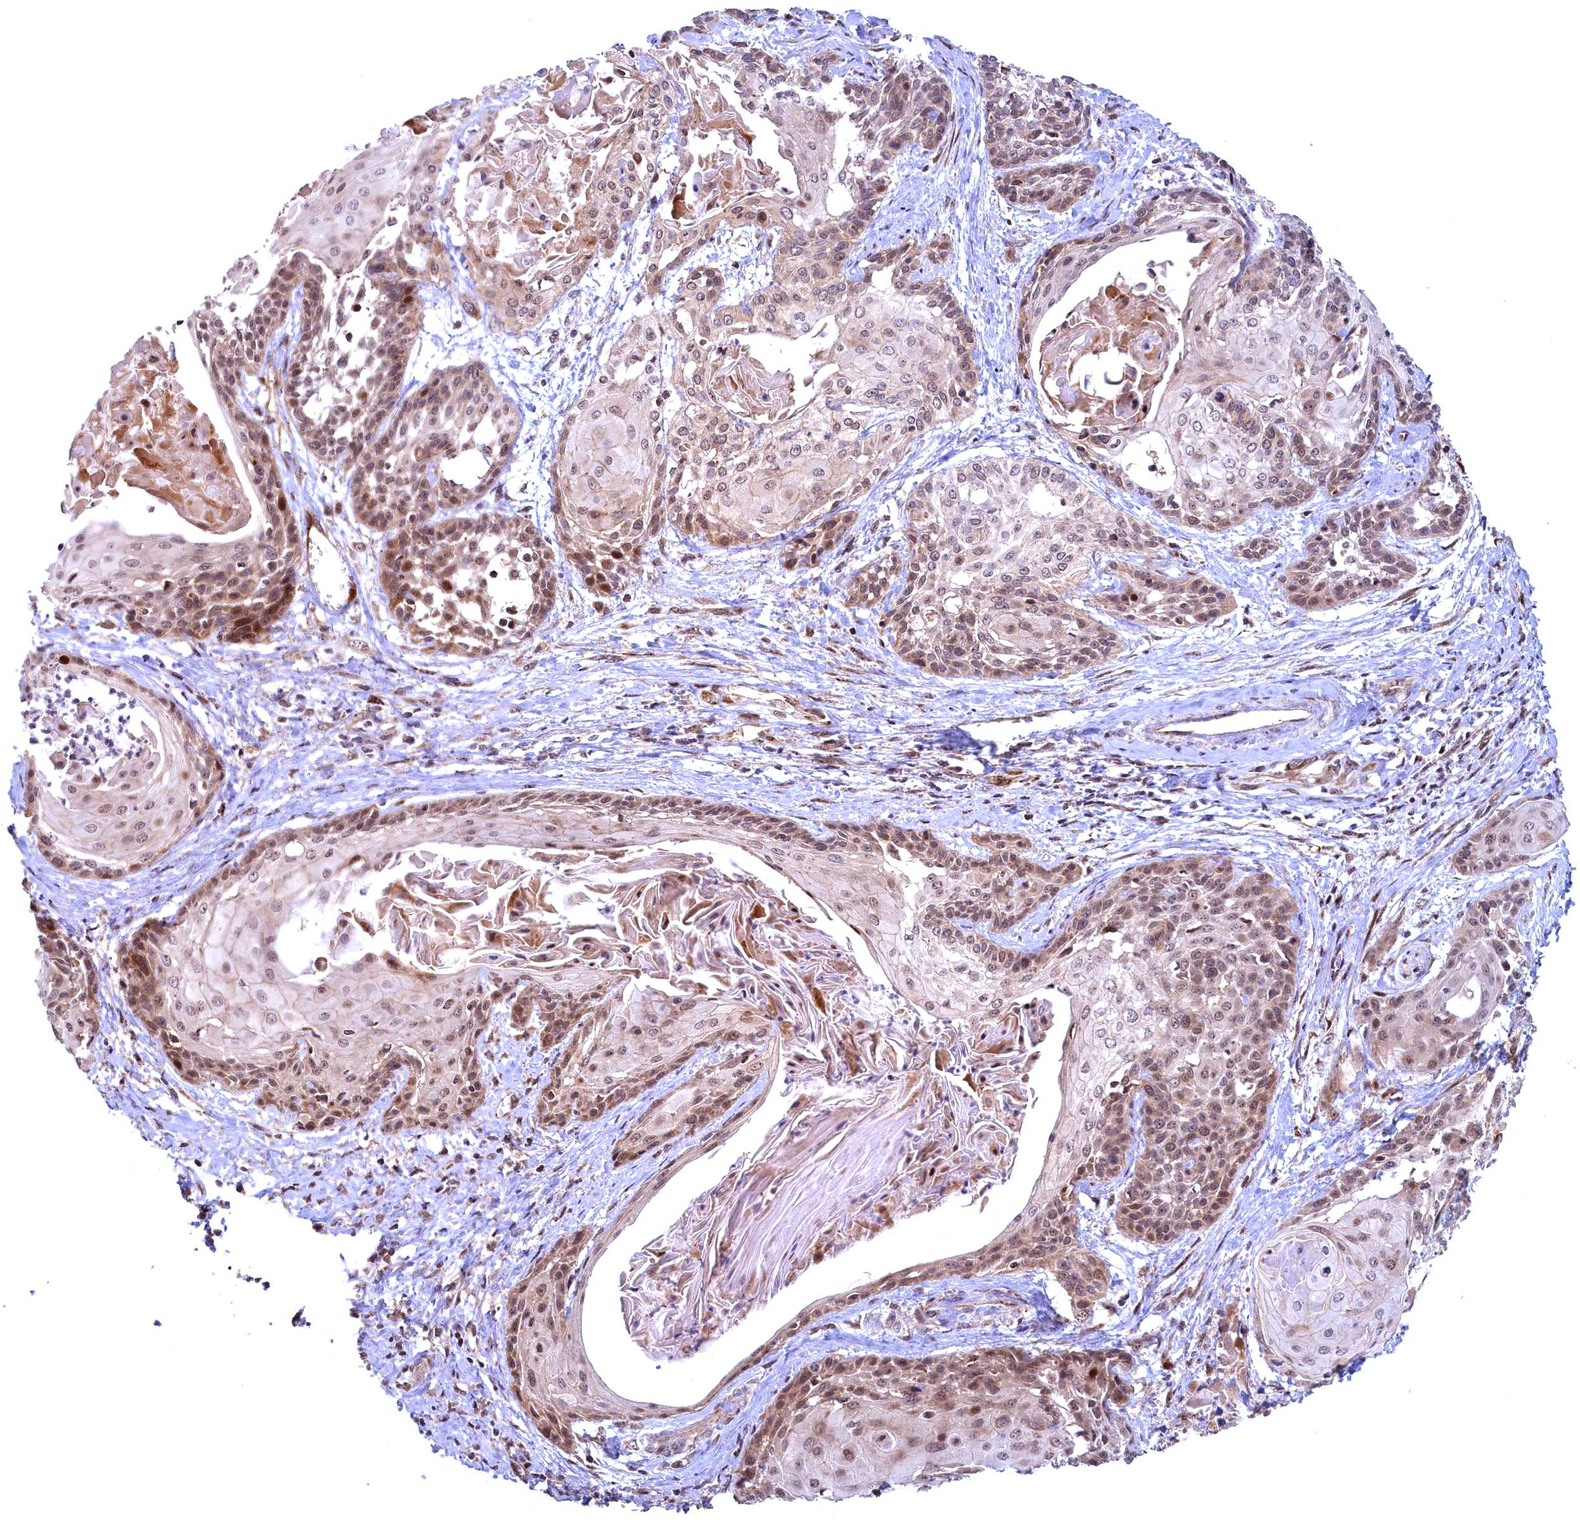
{"staining": {"intensity": "moderate", "quantity": "25%-75%", "location": "cytoplasmic/membranous,nuclear"}, "tissue": "cervical cancer", "cell_type": "Tumor cells", "image_type": "cancer", "snomed": [{"axis": "morphology", "description": "Squamous cell carcinoma, NOS"}, {"axis": "topography", "description": "Cervix"}], "caption": "Cervical squamous cell carcinoma stained with a protein marker exhibits moderate staining in tumor cells.", "gene": "PLA2G10", "patient": {"sex": "female", "age": 57}}